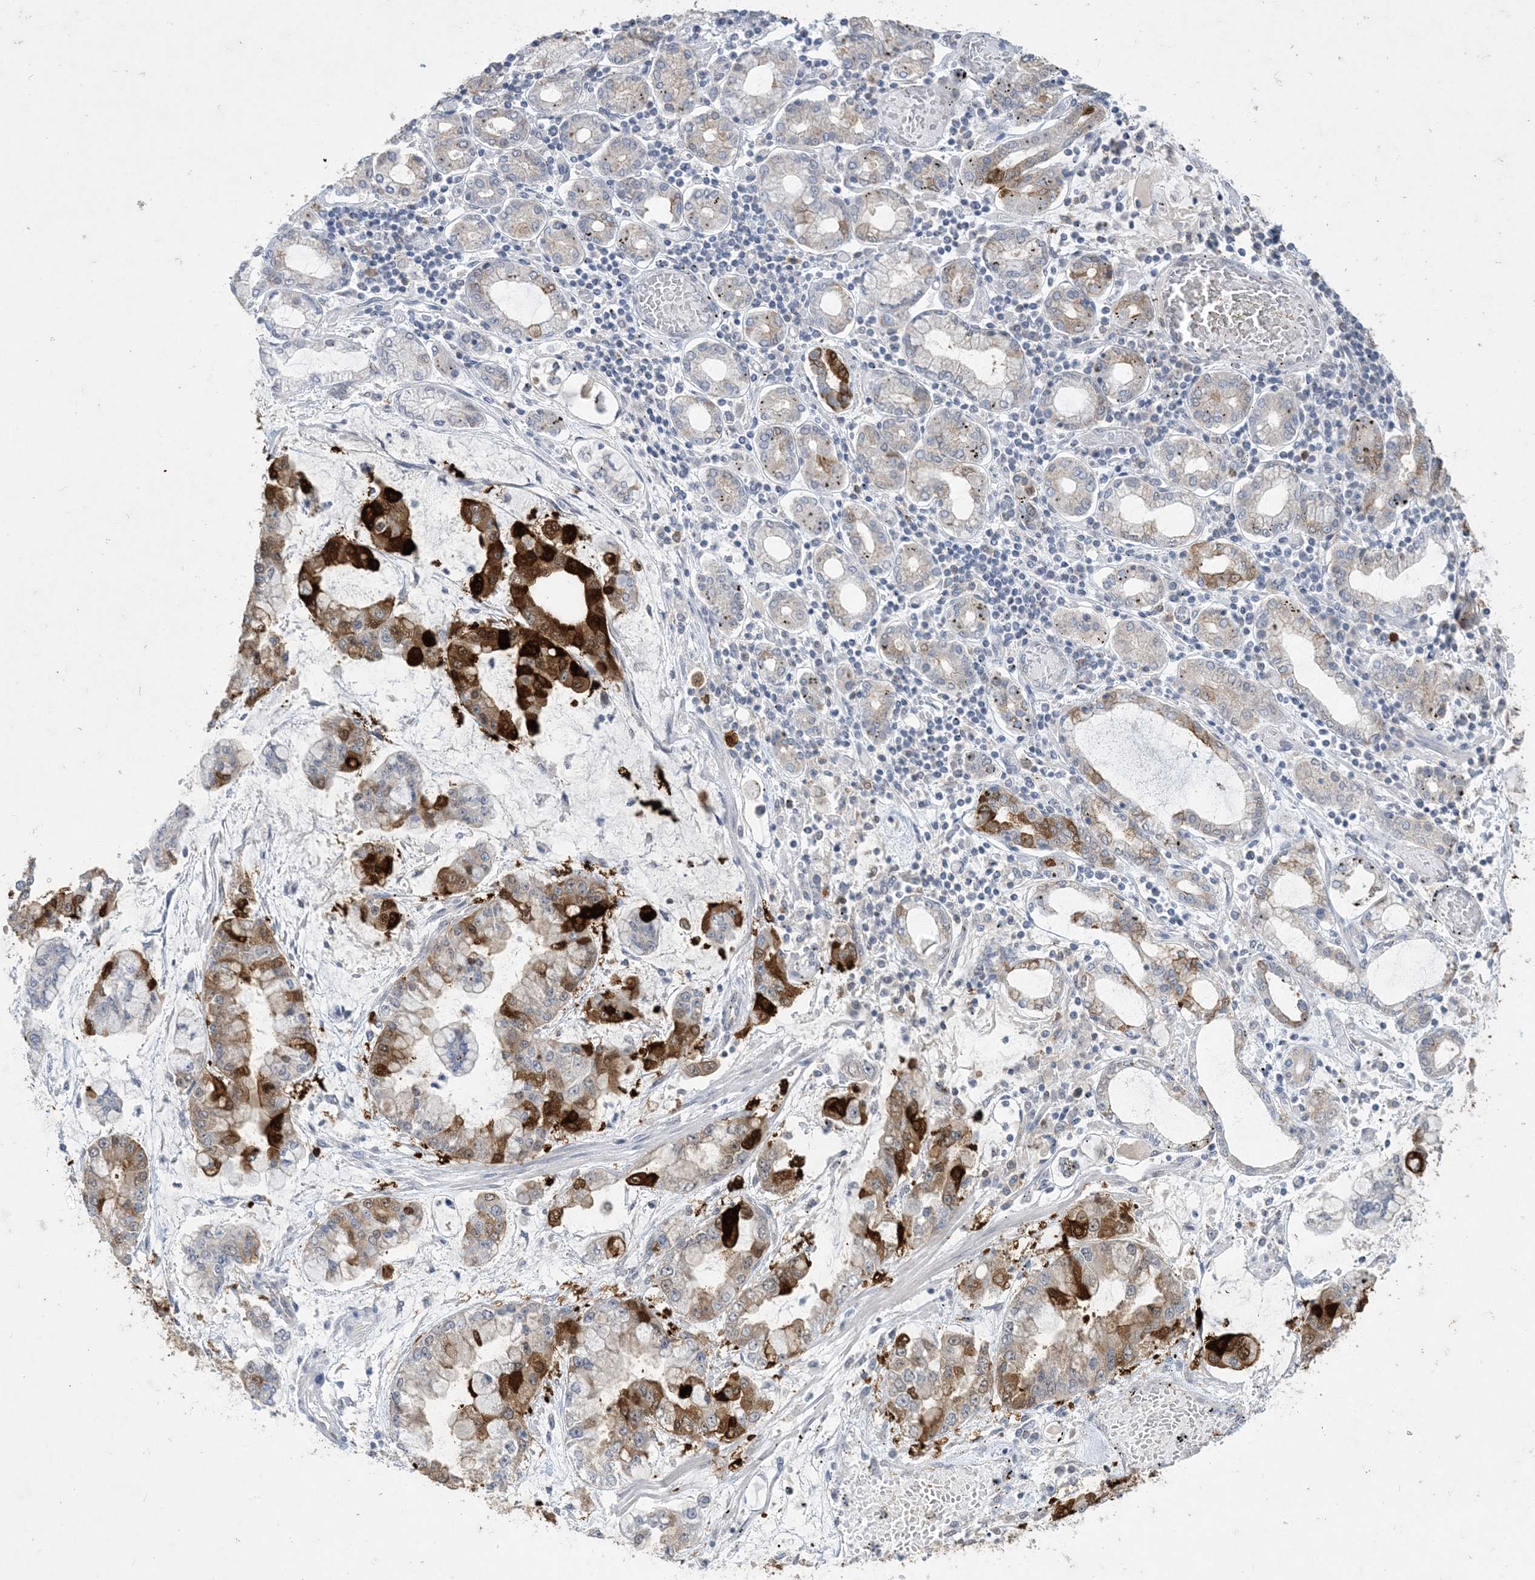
{"staining": {"intensity": "strong", "quantity": "<25%", "location": "cytoplasmic/membranous"}, "tissue": "stomach cancer", "cell_type": "Tumor cells", "image_type": "cancer", "snomed": [{"axis": "morphology", "description": "Normal tissue, NOS"}, {"axis": "morphology", "description": "Adenocarcinoma, NOS"}, {"axis": "topography", "description": "Stomach, upper"}, {"axis": "topography", "description": "Stomach"}], "caption": "Adenocarcinoma (stomach) stained for a protein displays strong cytoplasmic/membranous positivity in tumor cells. The protein is stained brown, and the nuclei are stained in blue (DAB IHC with brightfield microscopy, high magnification).", "gene": "HMGCS1", "patient": {"sex": "male", "age": 76}}